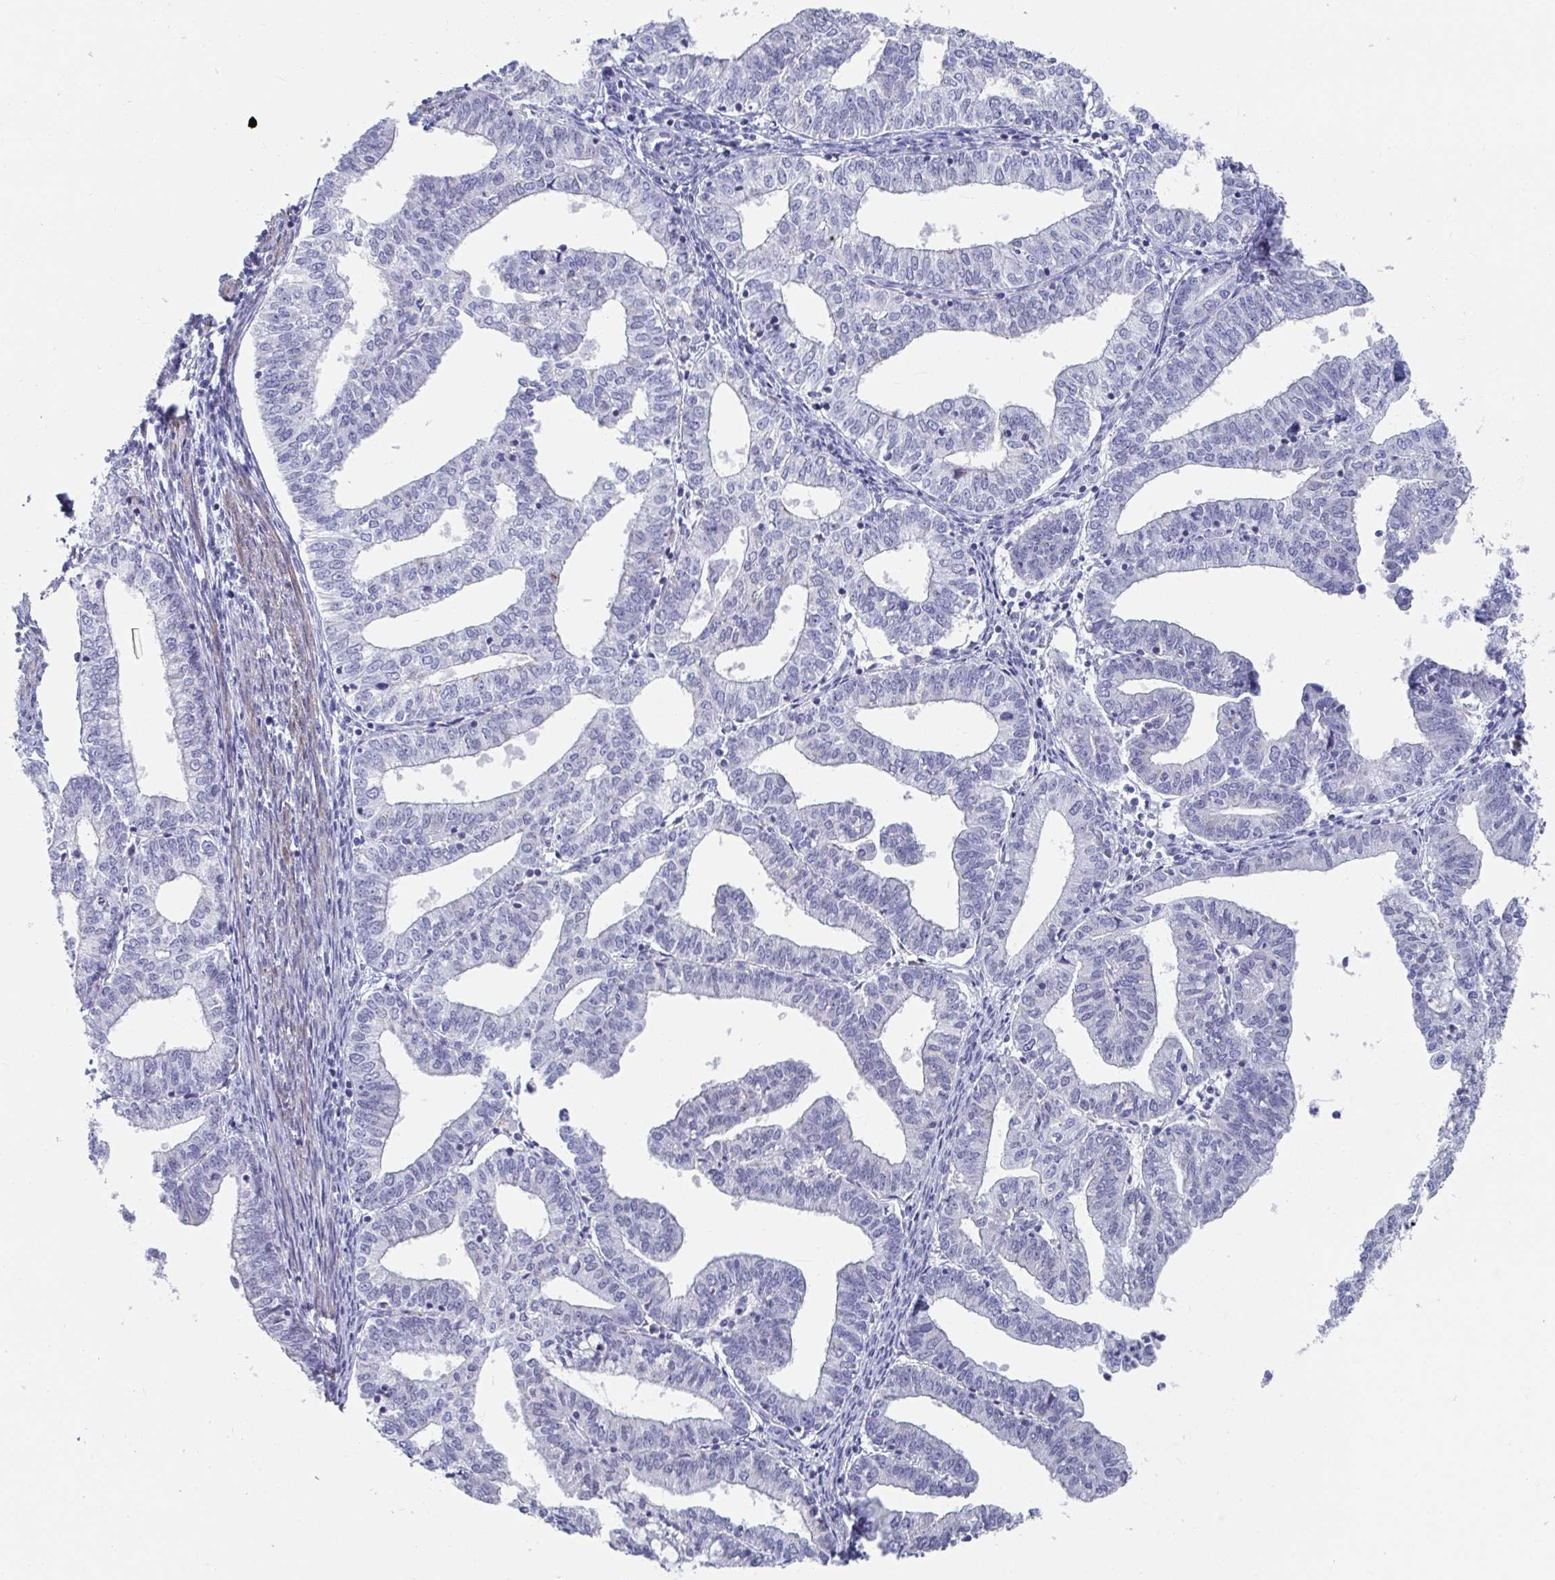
{"staining": {"intensity": "negative", "quantity": "none", "location": "none"}, "tissue": "endometrial cancer", "cell_type": "Tumor cells", "image_type": "cancer", "snomed": [{"axis": "morphology", "description": "Adenocarcinoma, NOS"}, {"axis": "topography", "description": "Endometrium"}], "caption": "This is a image of immunohistochemistry staining of endometrial cancer, which shows no staining in tumor cells.", "gene": "ZFP82", "patient": {"sex": "female", "age": 61}}